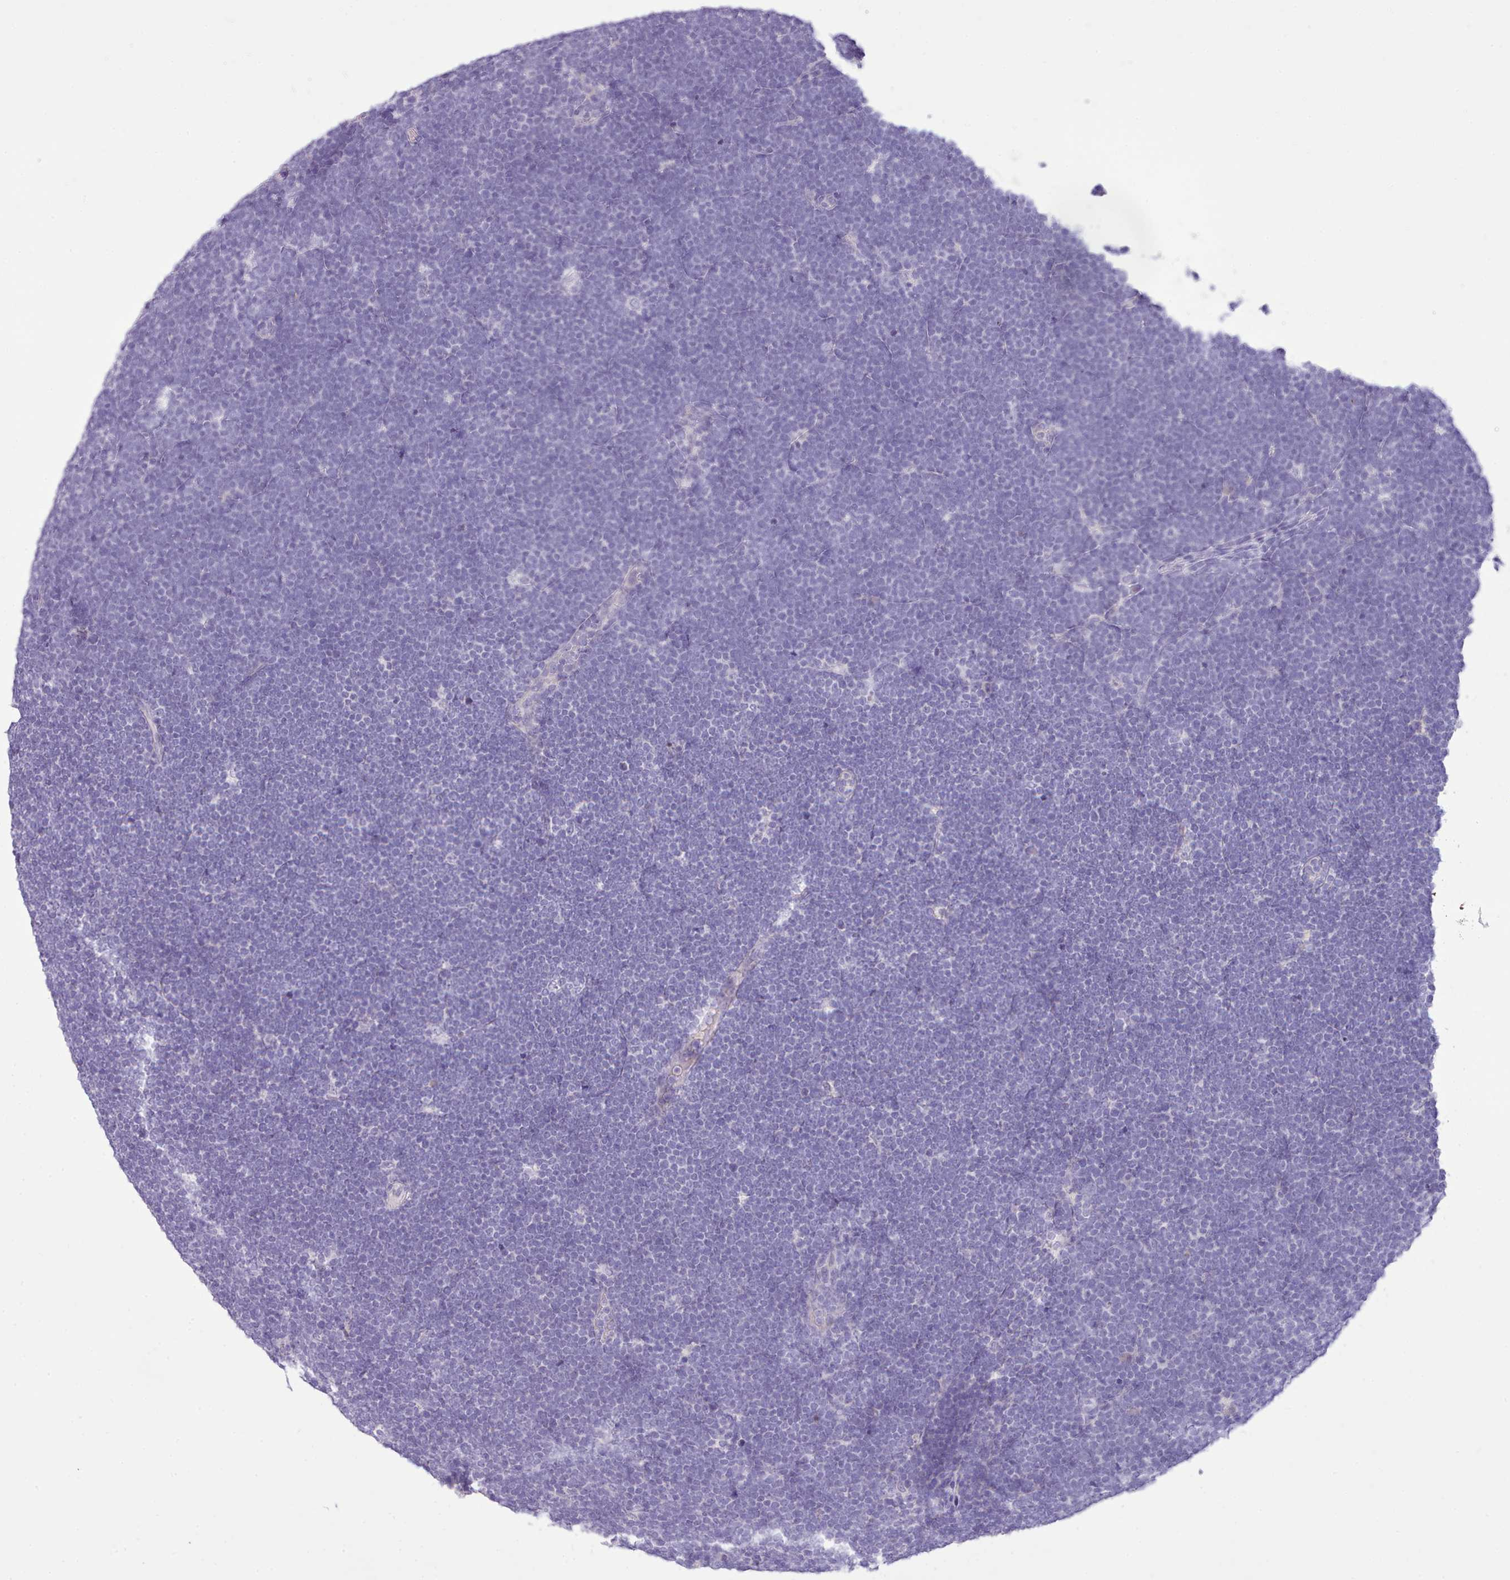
{"staining": {"intensity": "negative", "quantity": "none", "location": "none"}, "tissue": "lymphoma", "cell_type": "Tumor cells", "image_type": "cancer", "snomed": [{"axis": "morphology", "description": "Malignant lymphoma, non-Hodgkin's type, High grade"}, {"axis": "topography", "description": "Lymph node"}], "caption": "DAB immunohistochemical staining of human lymphoma demonstrates no significant staining in tumor cells.", "gene": "CYP2A13", "patient": {"sex": "male", "age": 13}}